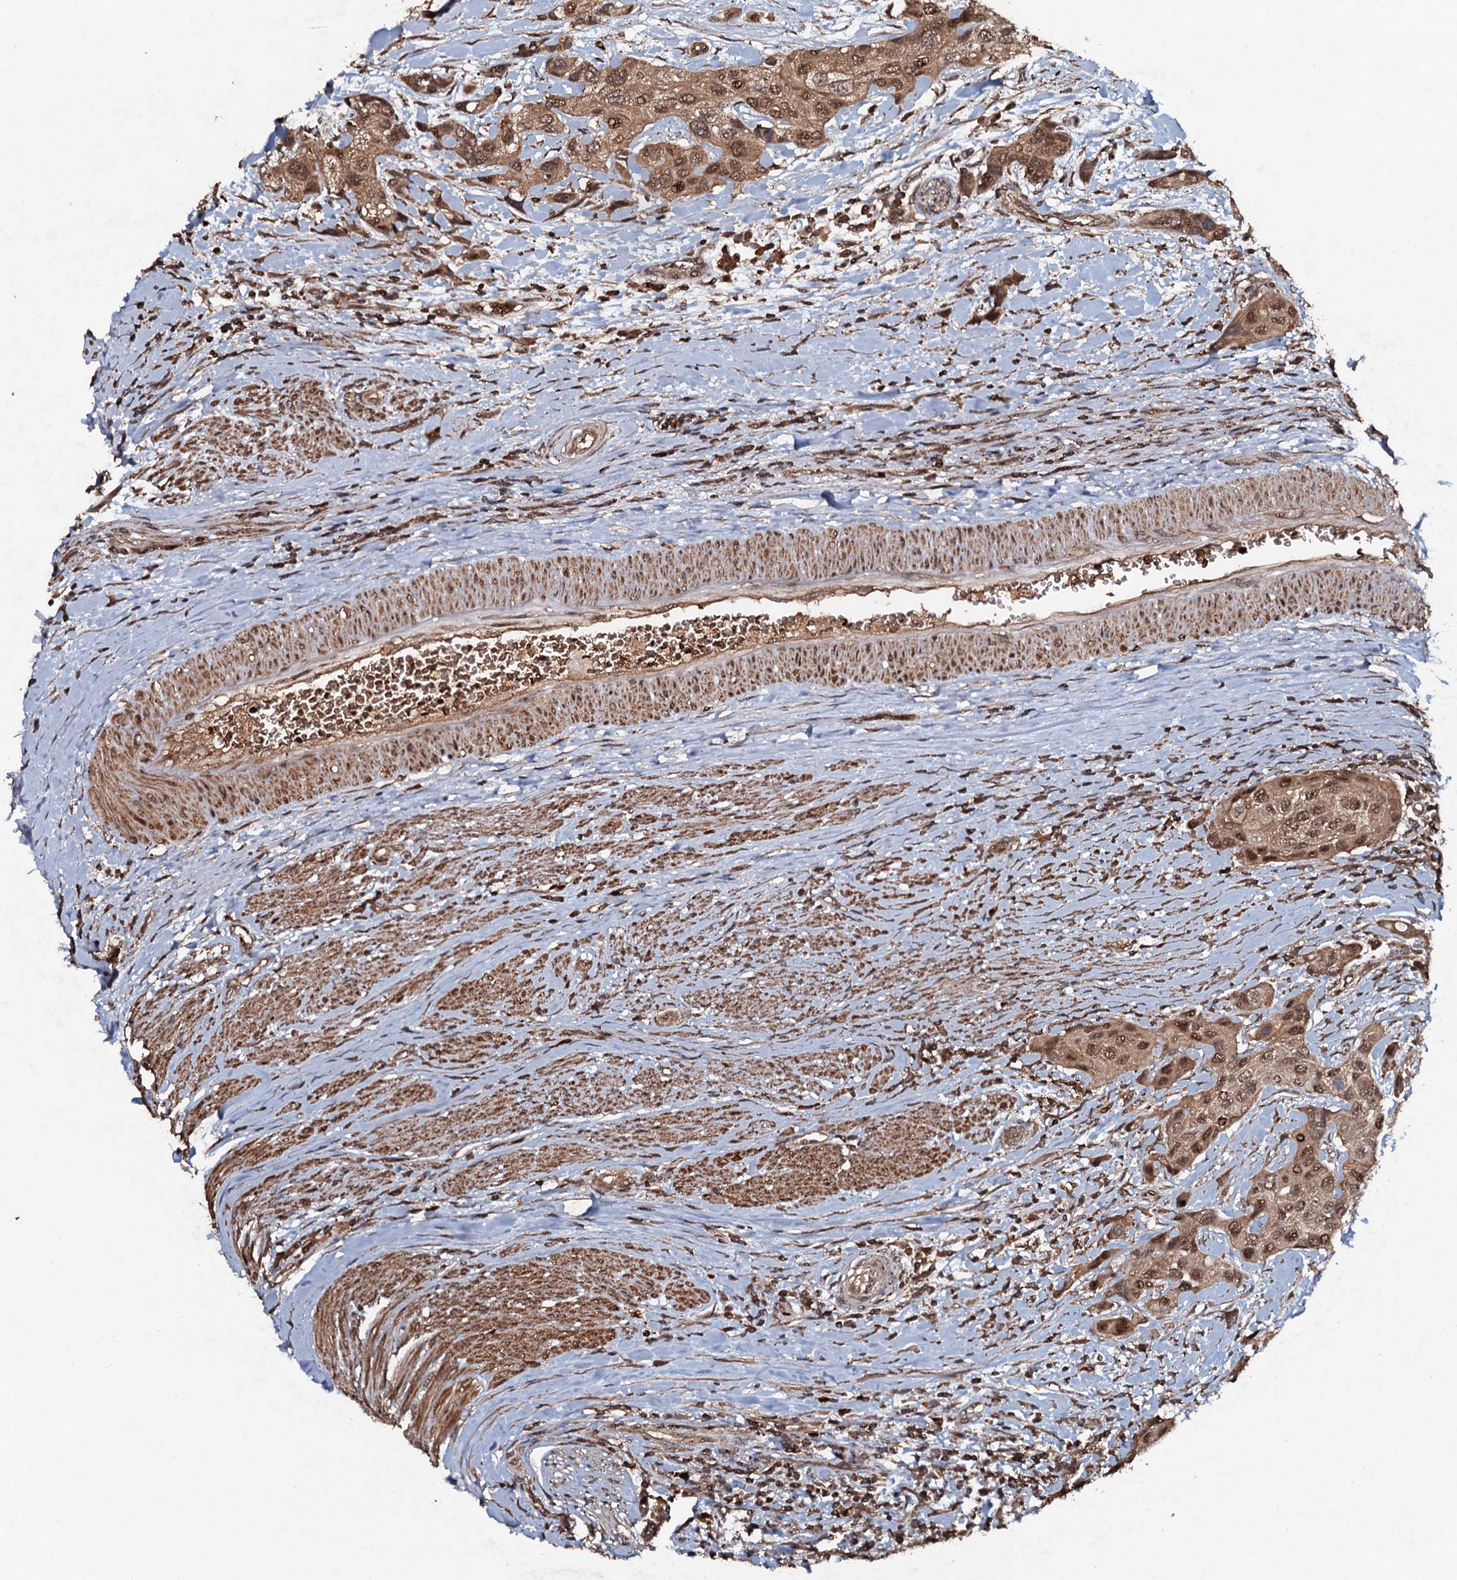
{"staining": {"intensity": "moderate", "quantity": ">75%", "location": "cytoplasmic/membranous,nuclear"}, "tissue": "urothelial cancer", "cell_type": "Tumor cells", "image_type": "cancer", "snomed": [{"axis": "morphology", "description": "Normal tissue, NOS"}, {"axis": "morphology", "description": "Urothelial carcinoma, High grade"}, {"axis": "topography", "description": "Vascular tissue"}, {"axis": "topography", "description": "Urinary bladder"}], "caption": "An IHC histopathology image of neoplastic tissue is shown. Protein staining in brown highlights moderate cytoplasmic/membranous and nuclear positivity in urothelial cancer within tumor cells.", "gene": "ADGRG3", "patient": {"sex": "female", "age": 56}}